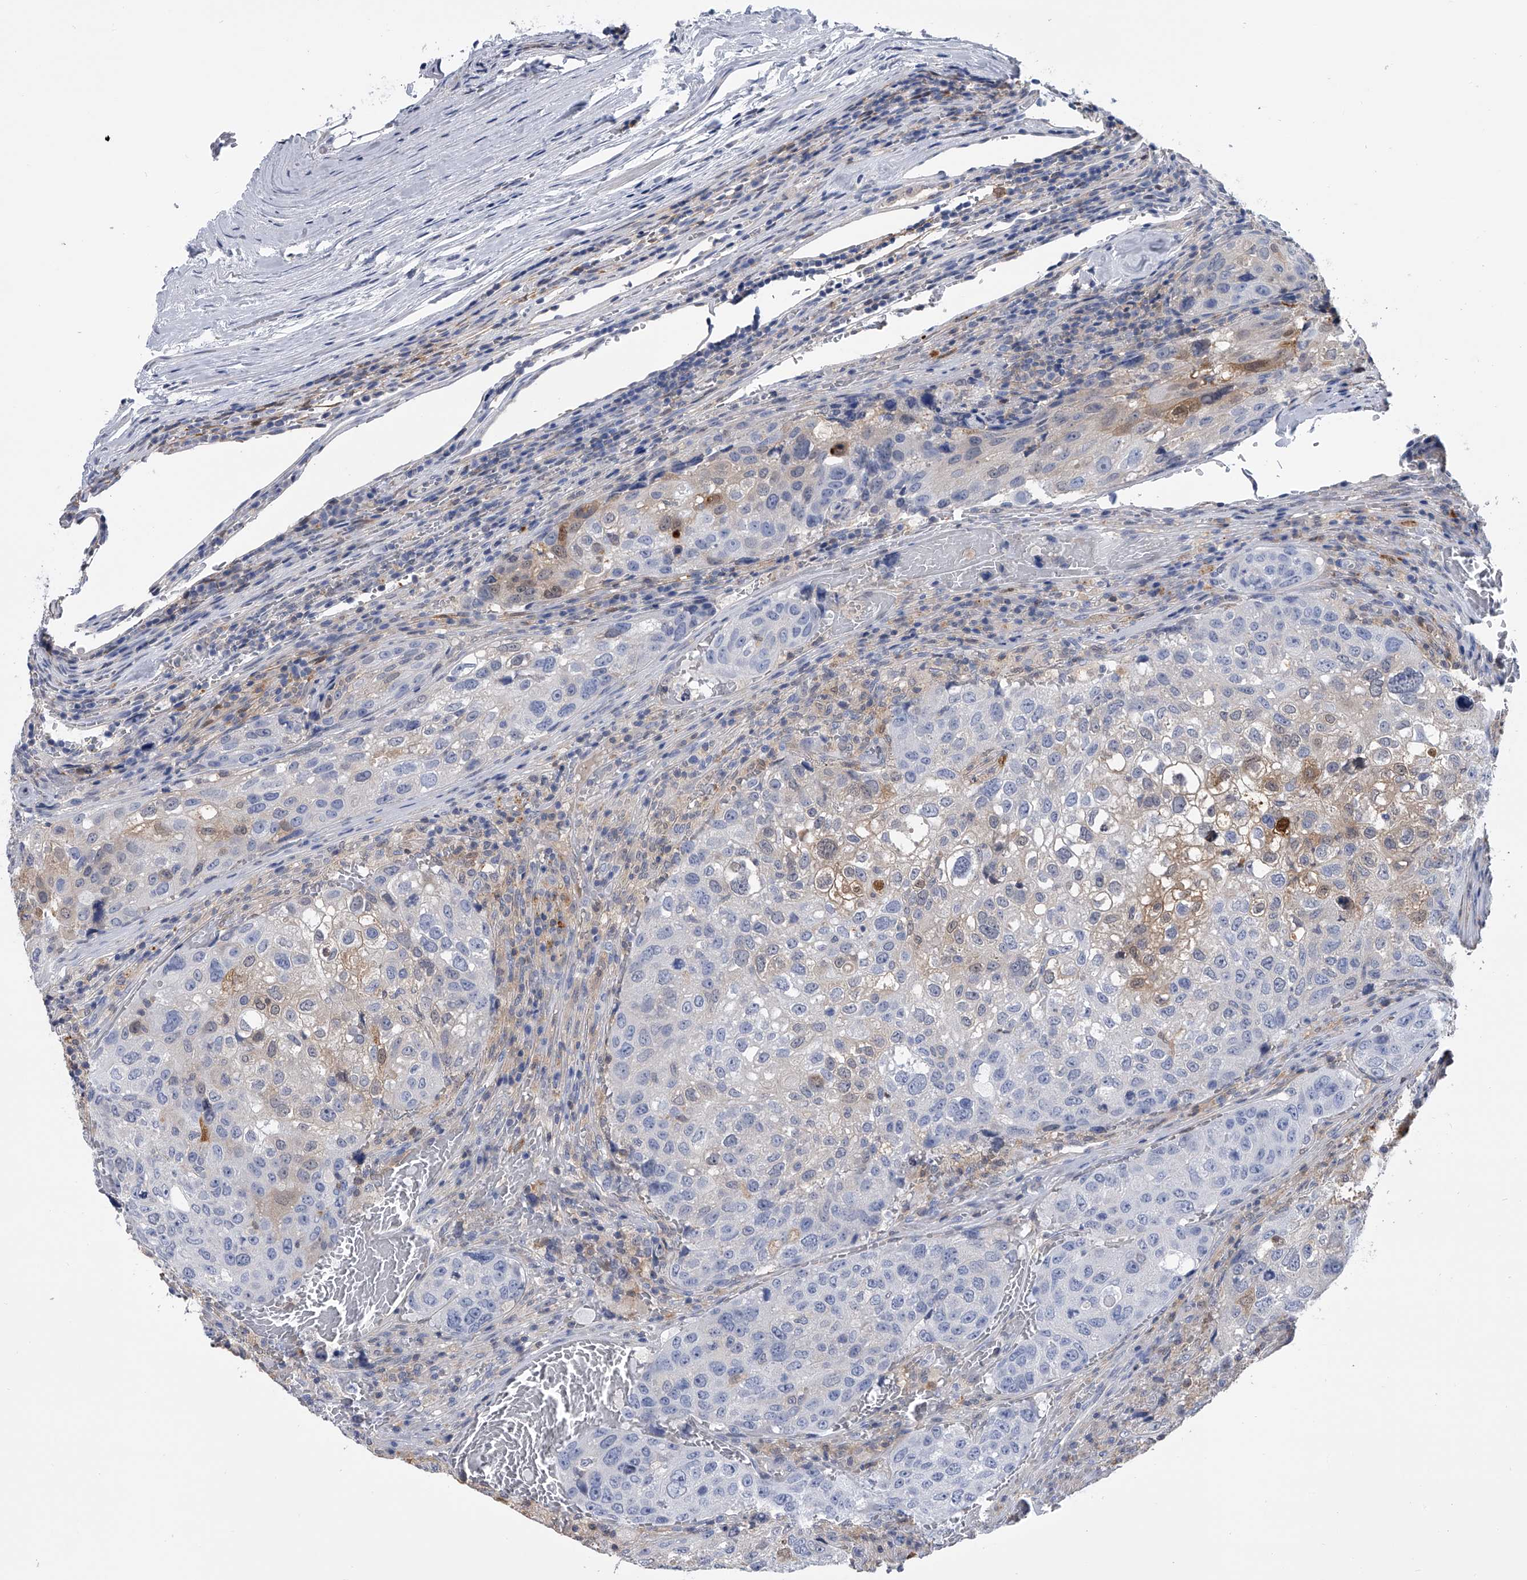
{"staining": {"intensity": "weak", "quantity": "<25%", "location": "cytoplasmic/membranous,nuclear"}, "tissue": "urothelial cancer", "cell_type": "Tumor cells", "image_type": "cancer", "snomed": [{"axis": "morphology", "description": "Urothelial carcinoma, High grade"}, {"axis": "topography", "description": "Lymph node"}, {"axis": "topography", "description": "Urinary bladder"}], "caption": "Immunohistochemical staining of human urothelial cancer exhibits no significant expression in tumor cells.", "gene": "SERPINB9", "patient": {"sex": "male", "age": 51}}